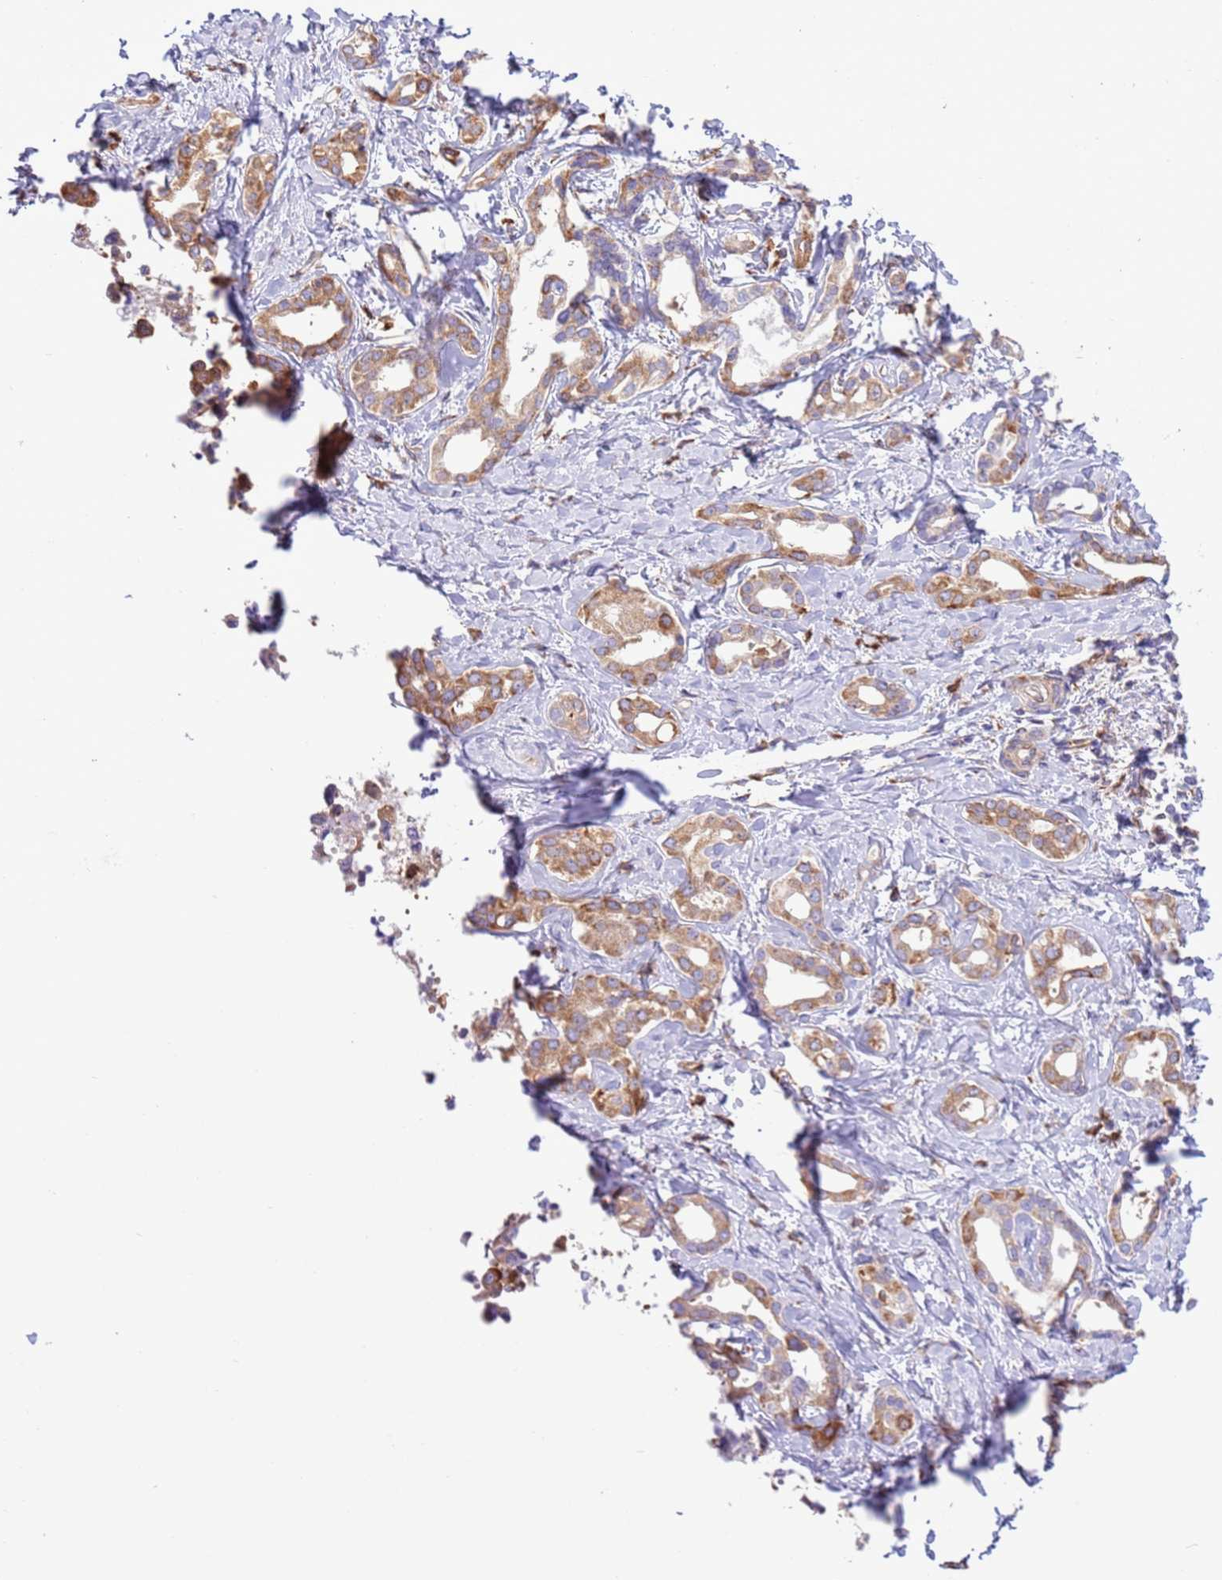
{"staining": {"intensity": "moderate", "quantity": ">75%", "location": "cytoplasmic/membranous"}, "tissue": "liver cancer", "cell_type": "Tumor cells", "image_type": "cancer", "snomed": [{"axis": "morphology", "description": "Cholangiocarcinoma"}, {"axis": "topography", "description": "Liver"}], "caption": "Immunohistochemistry (IHC) image of neoplastic tissue: liver cancer (cholangiocarcinoma) stained using IHC displays medium levels of moderate protein expression localized specifically in the cytoplasmic/membranous of tumor cells, appearing as a cytoplasmic/membranous brown color.", "gene": "VARS1", "patient": {"sex": "female", "age": 77}}